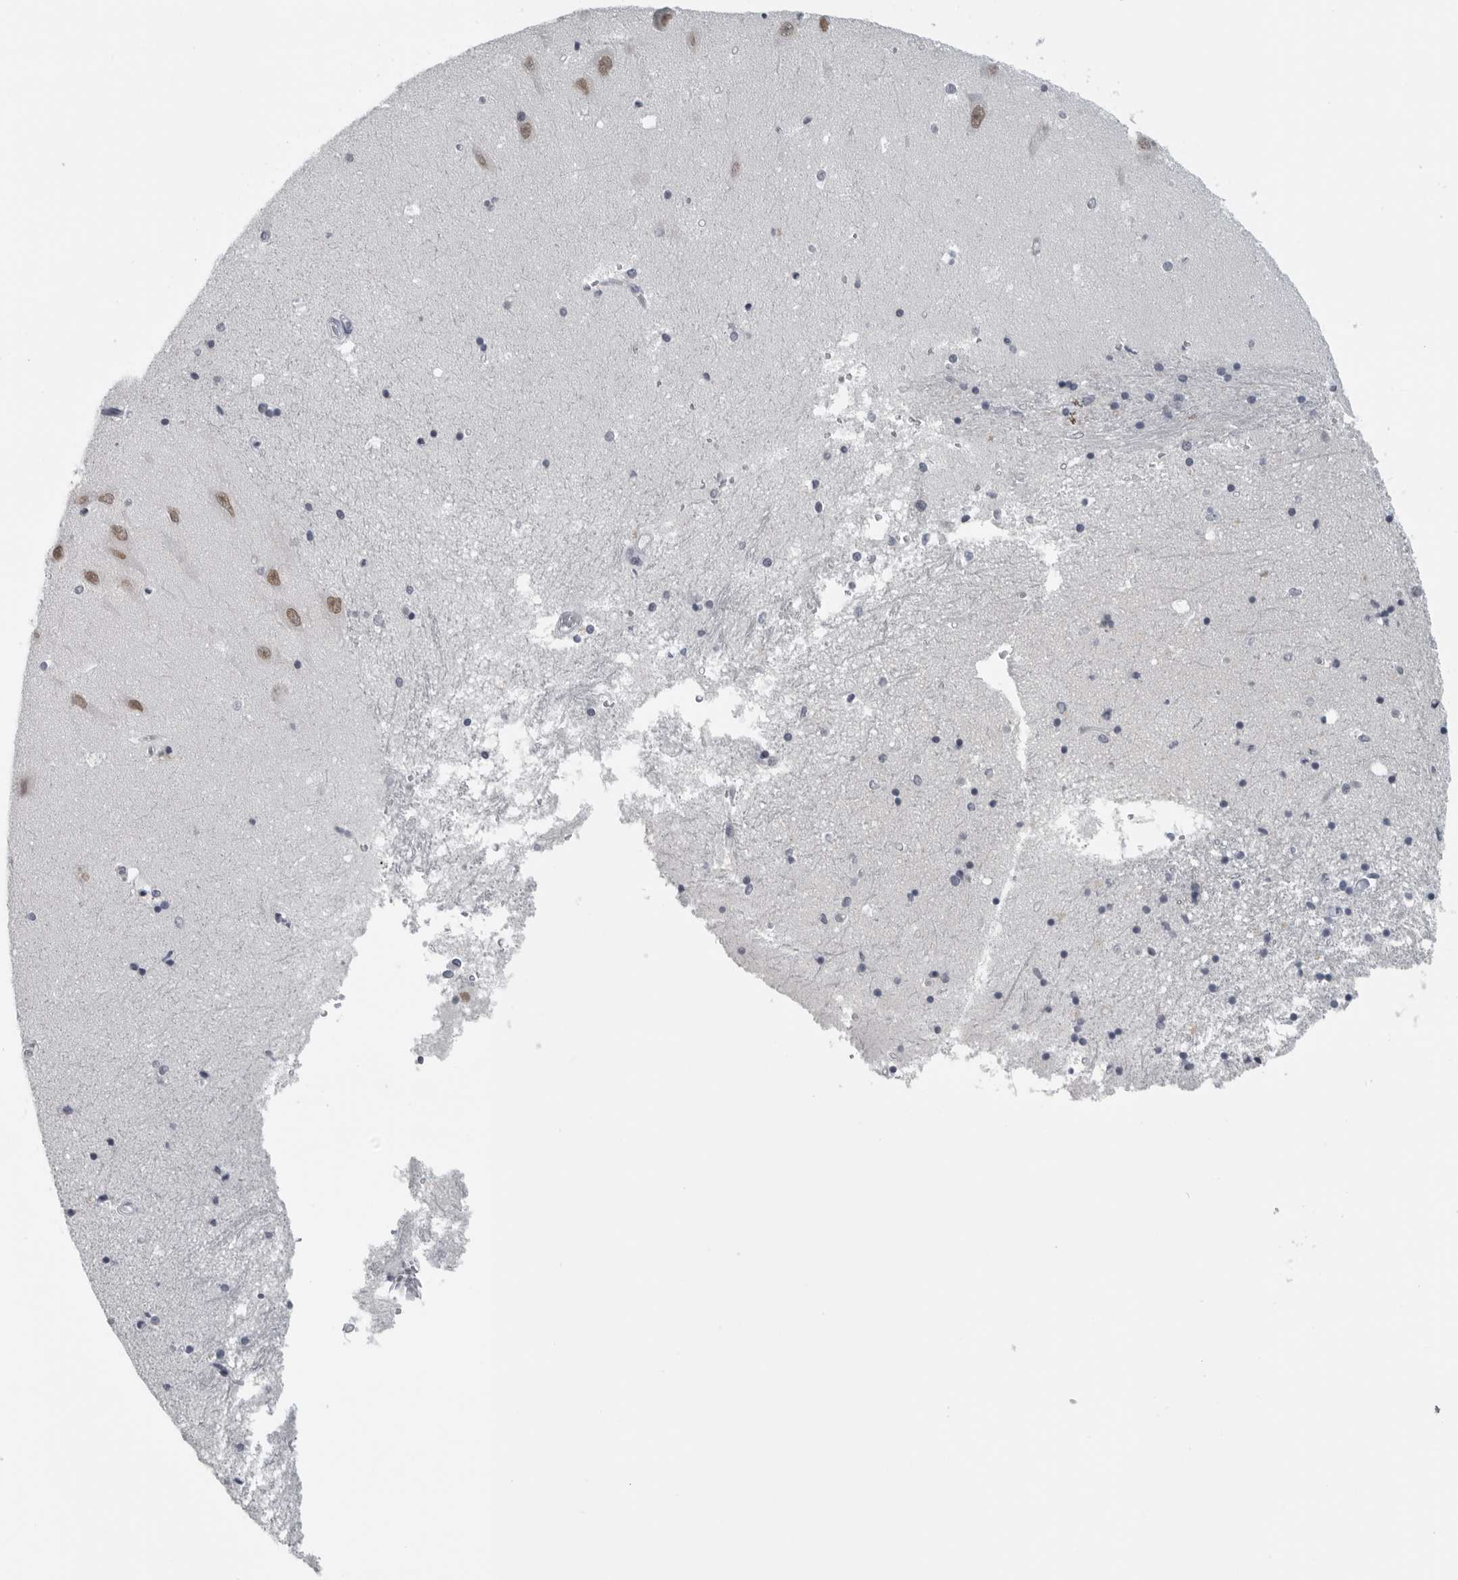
{"staining": {"intensity": "negative", "quantity": "none", "location": "none"}, "tissue": "hippocampus", "cell_type": "Glial cells", "image_type": "normal", "snomed": [{"axis": "morphology", "description": "Normal tissue, NOS"}, {"axis": "topography", "description": "Hippocampus"}], "caption": "IHC micrograph of unremarkable hippocampus stained for a protein (brown), which shows no staining in glial cells. Brightfield microscopy of immunohistochemistry stained with DAB (brown) and hematoxylin (blue), captured at high magnification.", "gene": "SATB2", "patient": {"sex": "male", "age": 45}}